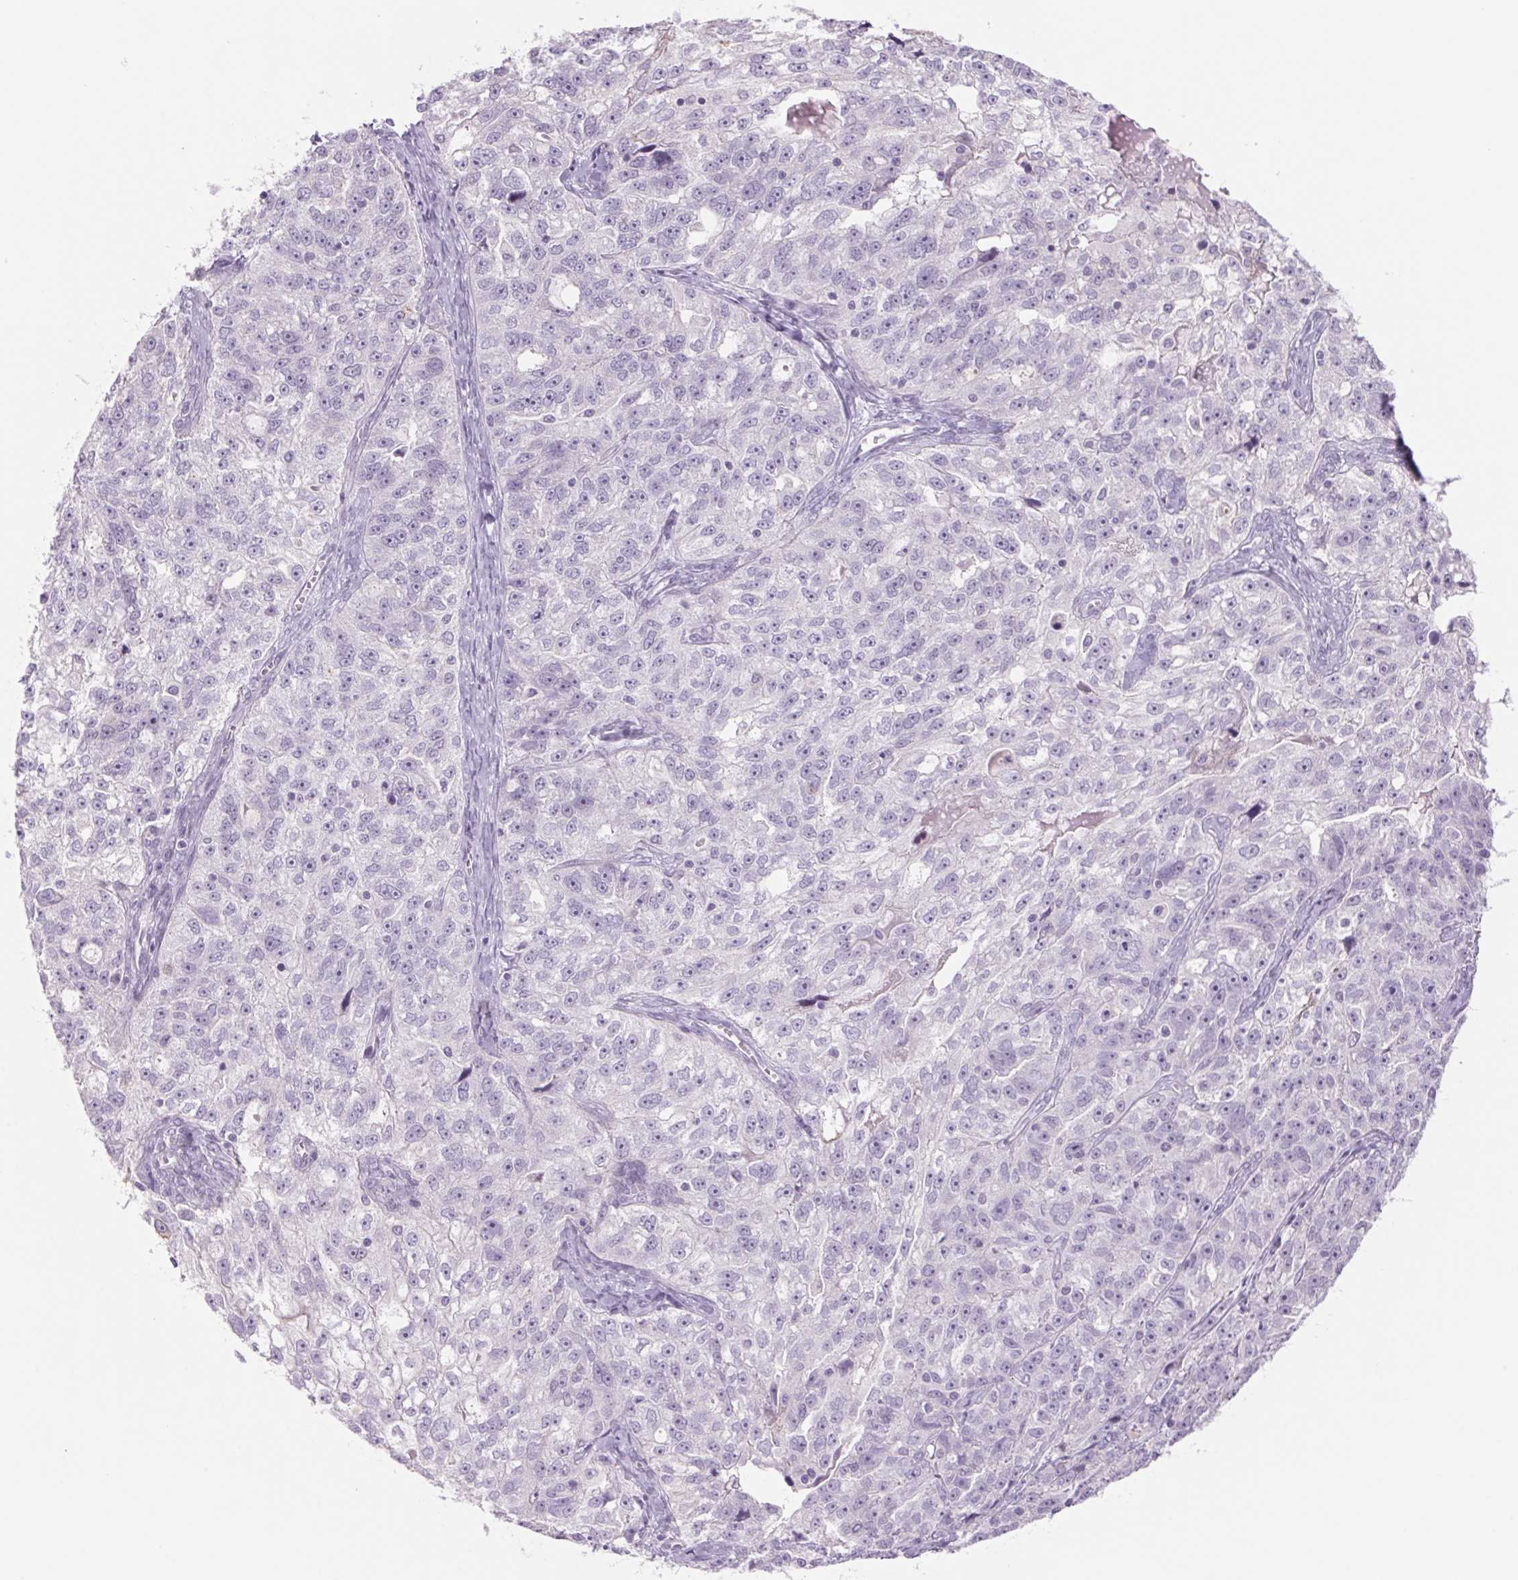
{"staining": {"intensity": "negative", "quantity": "none", "location": "none"}, "tissue": "ovarian cancer", "cell_type": "Tumor cells", "image_type": "cancer", "snomed": [{"axis": "morphology", "description": "Cystadenocarcinoma, serous, NOS"}, {"axis": "topography", "description": "Ovary"}], "caption": "Tumor cells show no significant protein expression in ovarian serous cystadenocarcinoma.", "gene": "KRT1", "patient": {"sex": "female", "age": 51}}